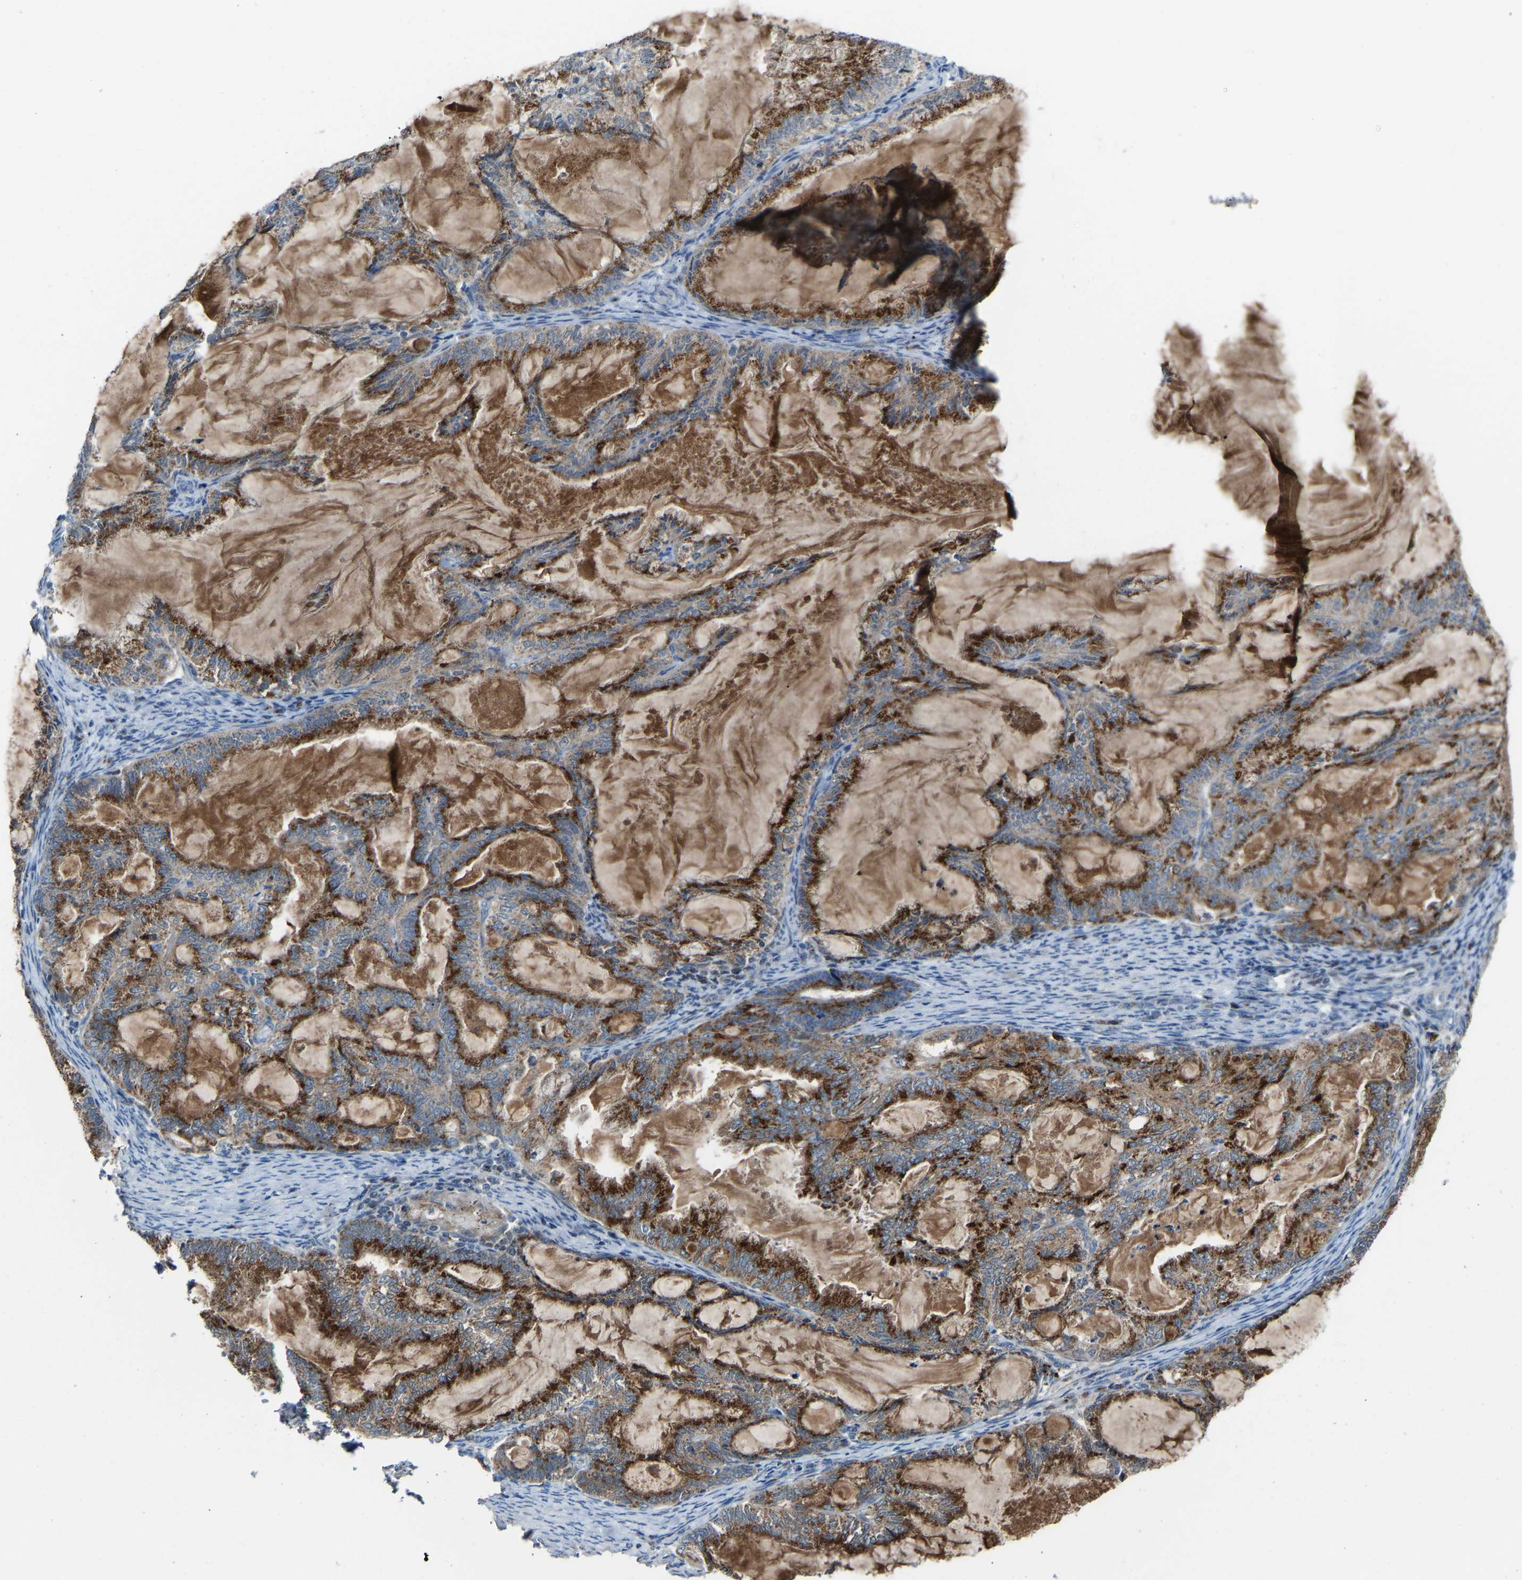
{"staining": {"intensity": "strong", "quantity": ">75%", "location": "cytoplasmic/membranous"}, "tissue": "endometrial cancer", "cell_type": "Tumor cells", "image_type": "cancer", "snomed": [{"axis": "morphology", "description": "Adenocarcinoma, NOS"}, {"axis": "topography", "description": "Endometrium"}], "caption": "Strong cytoplasmic/membranous positivity is present in approximately >75% of tumor cells in endometrial cancer.", "gene": "CANT1", "patient": {"sex": "female", "age": 86}}